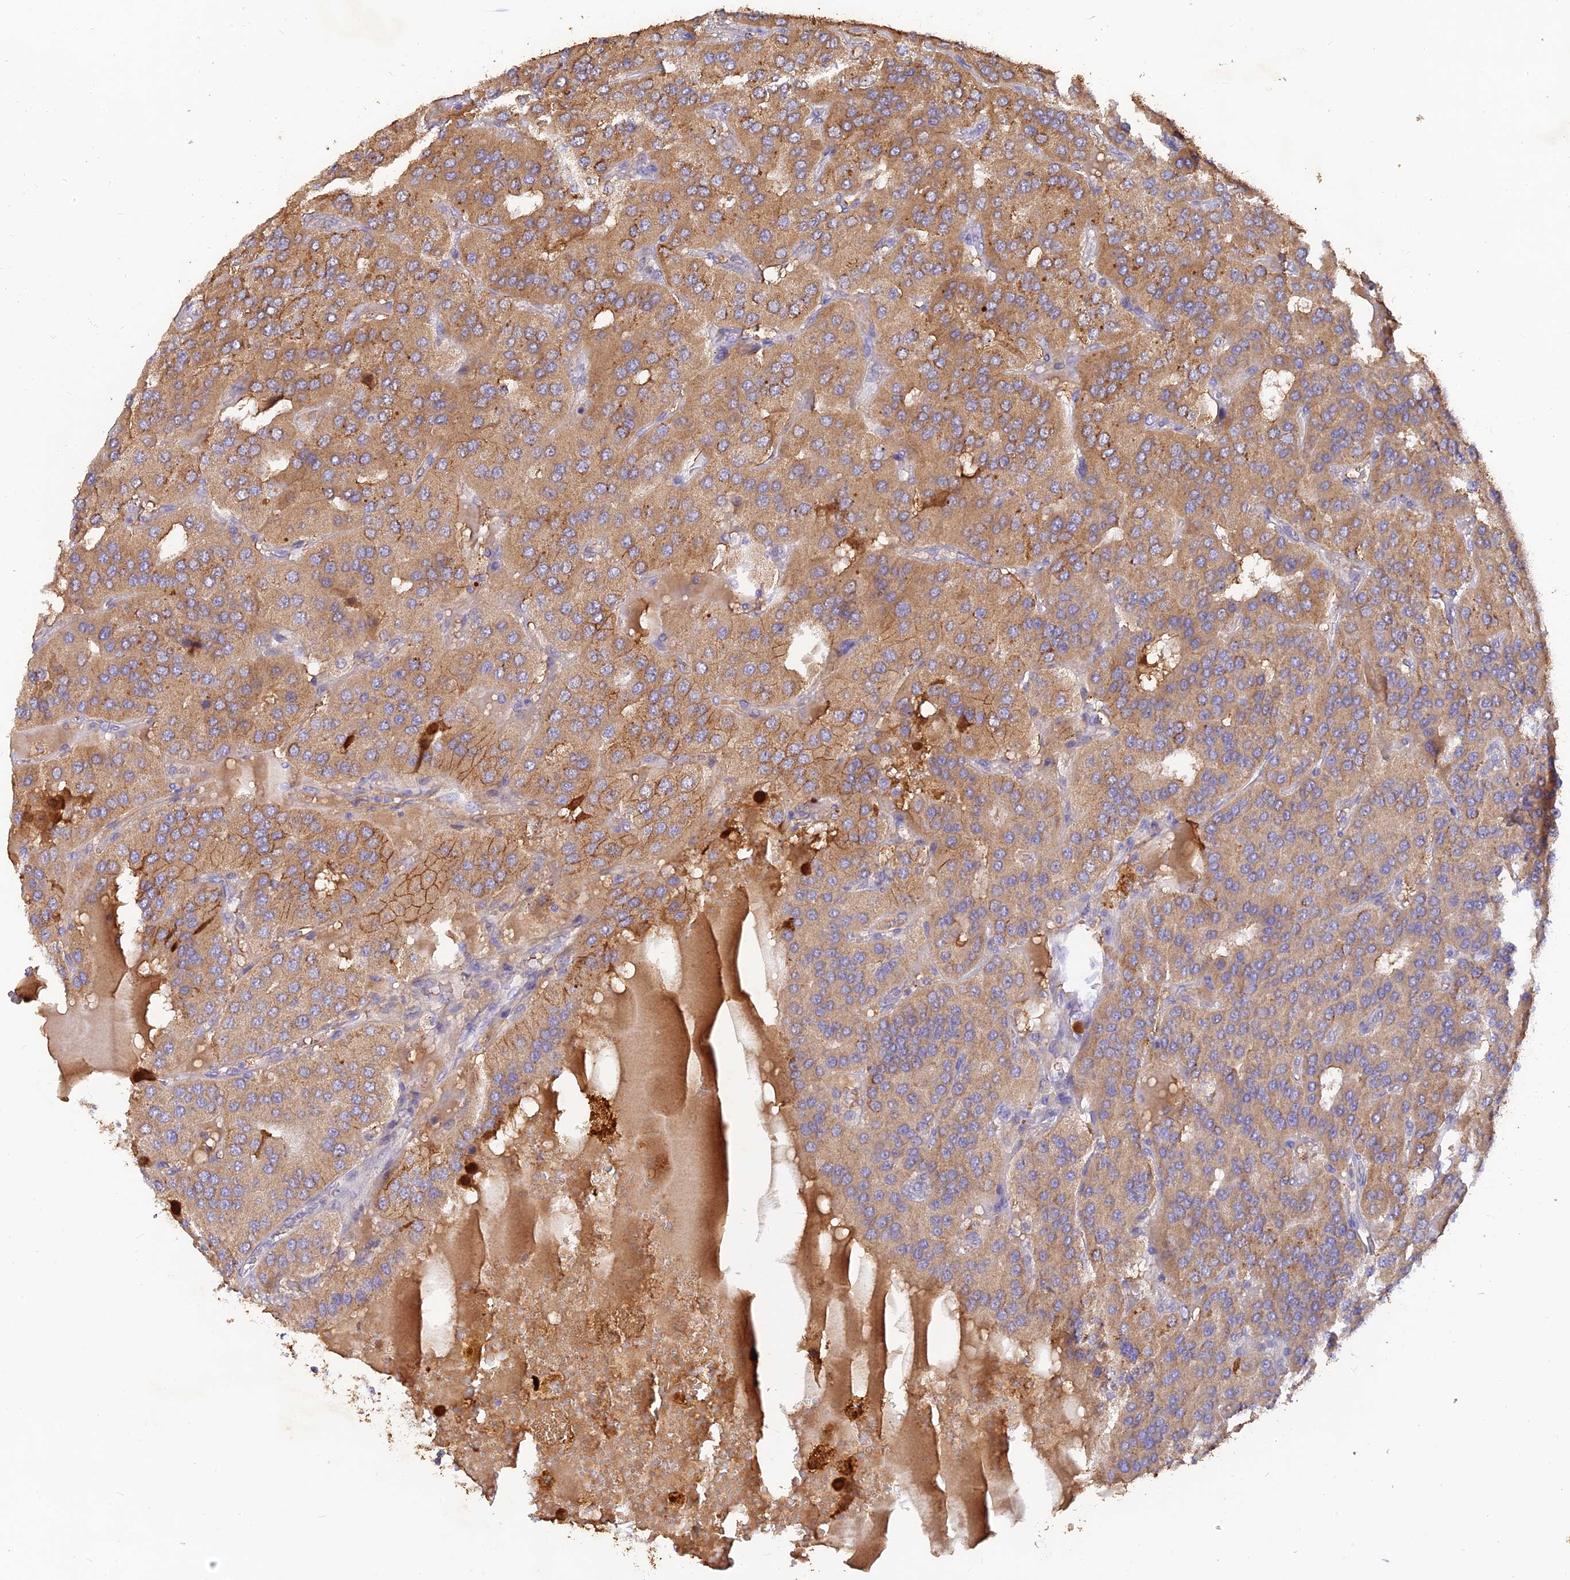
{"staining": {"intensity": "moderate", "quantity": ">75%", "location": "cytoplasmic/membranous"}, "tissue": "parathyroid gland", "cell_type": "Glandular cells", "image_type": "normal", "snomed": [{"axis": "morphology", "description": "Normal tissue, NOS"}, {"axis": "morphology", "description": "Adenoma, NOS"}, {"axis": "topography", "description": "Parathyroid gland"}], "caption": "IHC of unremarkable human parathyroid gland shows medium levels of moderate cytoplasmic/membranous positivity in about >75% of glandular cells. The protein is shown in brown color, while the nuclei are stained blue.", "gene": "ACSM5", "patient": {"sex": "female", "age": 86}}